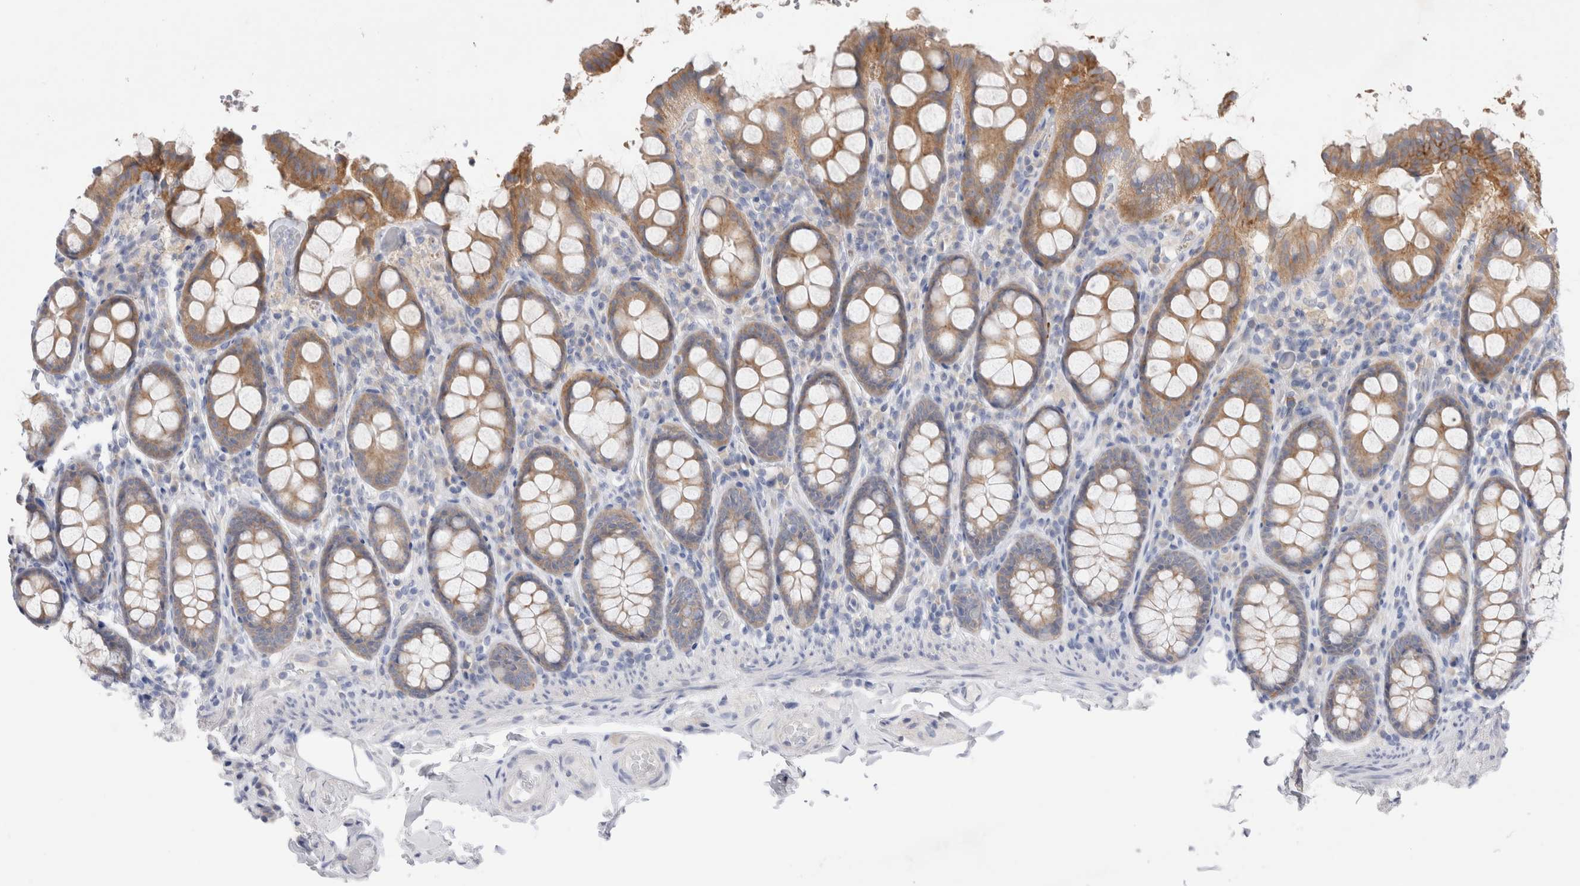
{"staining": {"intensity": "negative", "quantity": "none", "location": "none"}, "tissue": "colon", "cell_type": "Endothelial cells", "image_type": "normal", "snomed": [{"axis": "morphology", "description": "Normal tissue, NOS"}, {"axis": "topography", "description": "Colon"}, {"axis": "topography", "description": "Peripheral nerve tissue"}], "caption": "Immunohistochemical staining of unremarkable human colon shows no significant positivity in endothelial cells. (IHC, brightfield microscopy, high magnification).", "gene": "RBM12B", "patient": {"sex": "female", "age": 61}}